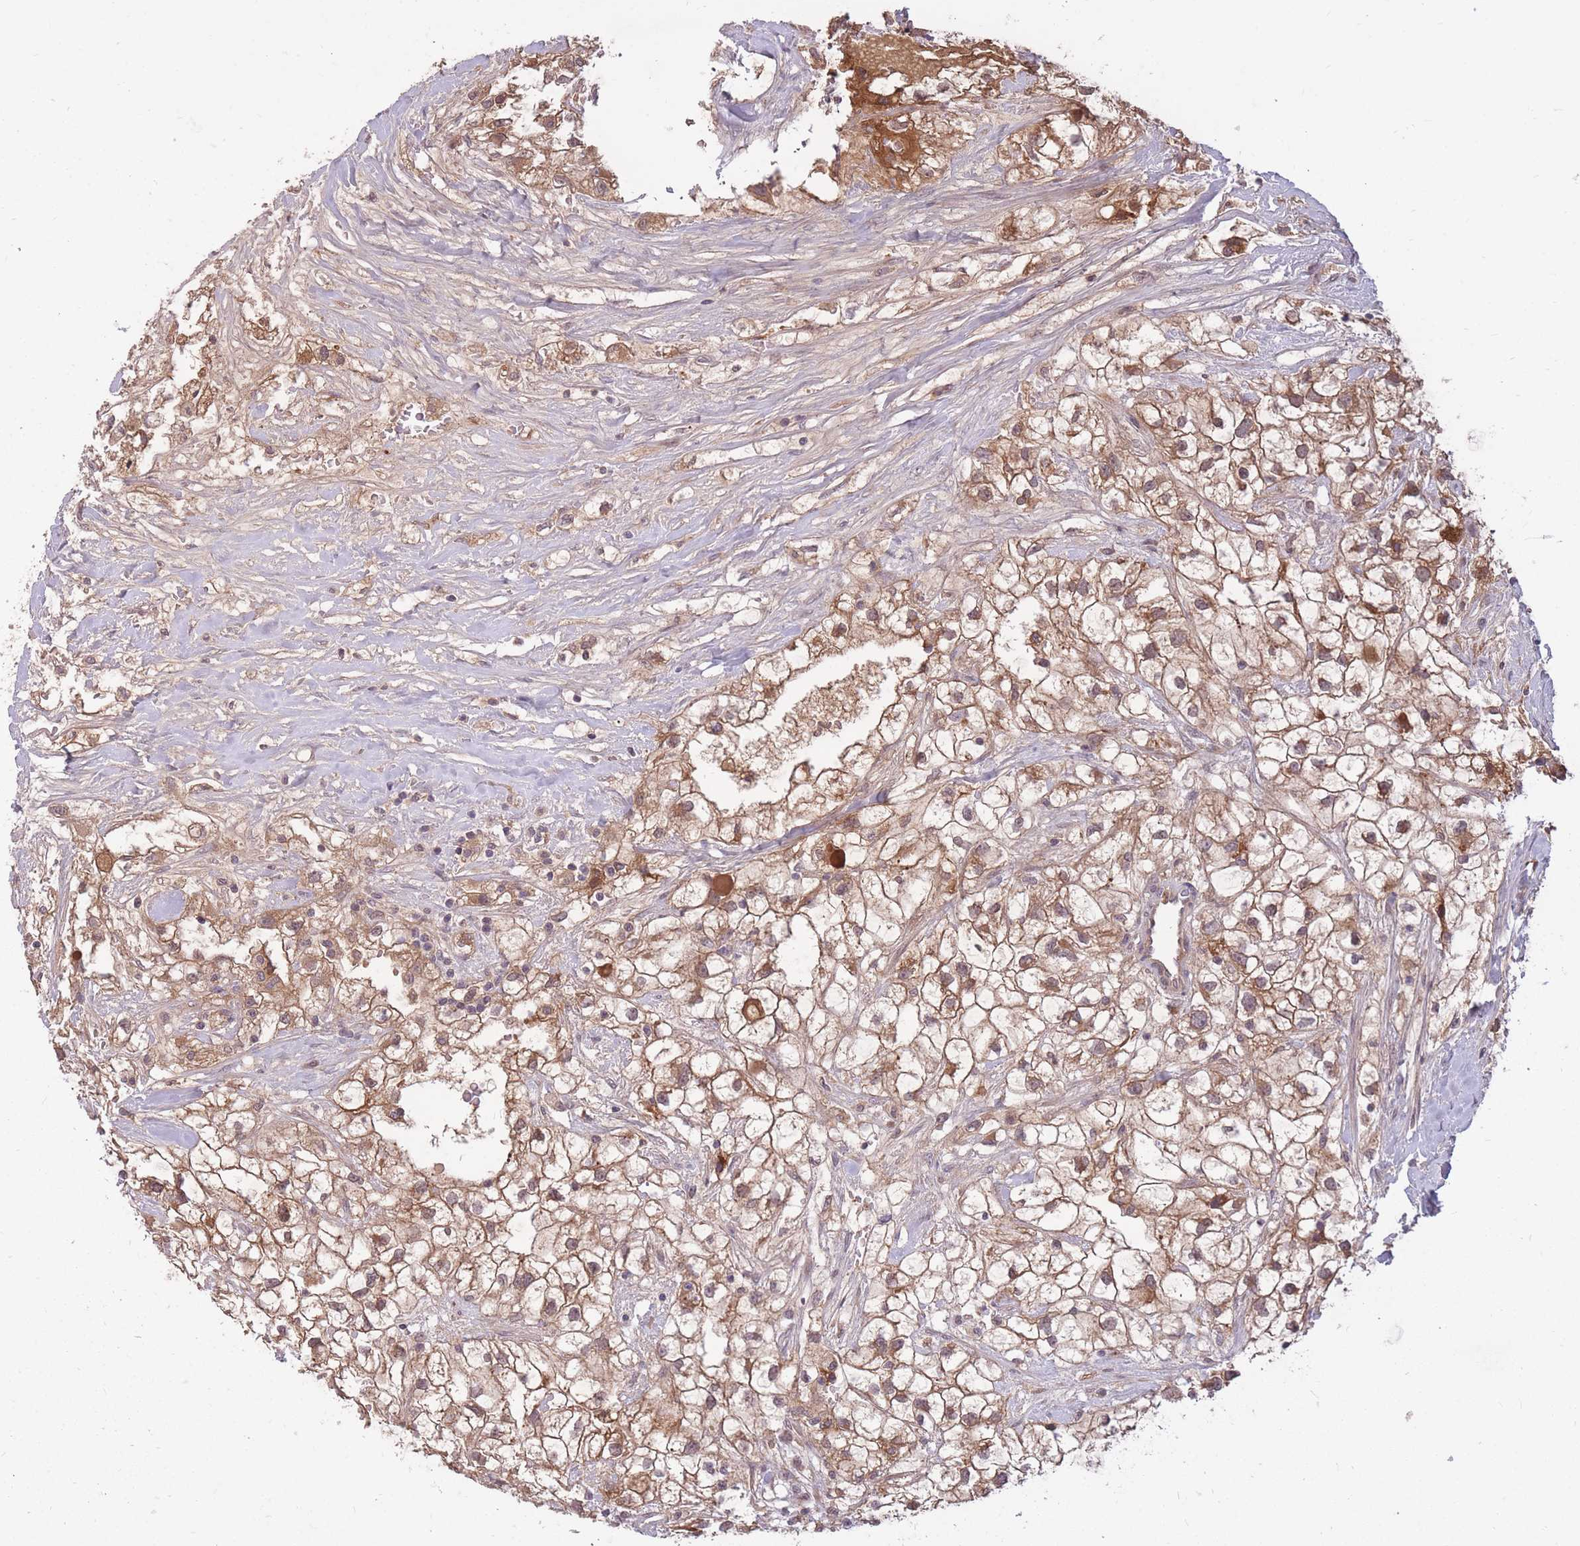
{"staining": {"intensity": "moderate", "quantity": ">75%", "location": "cytoplasmic/membranous"}, "tissue": "renal cancer", "cell_type": "Tumor cells", "image_type": "cancer", "snomed": [{"axis": "morphology", "description": "Adenocarcinoma, NOS"}, {"axis": "topography", "description": "Kidney"}], "caption": "High-power microscopy captured an immunohistochemistry image of renal adenocarcinoma, revealing moderate cytoplasmic/membranous positivity in approximately >75% of tumor cells.", "gene": "IGF2BP2", "patient": {"sex": "male", "age": 59}}